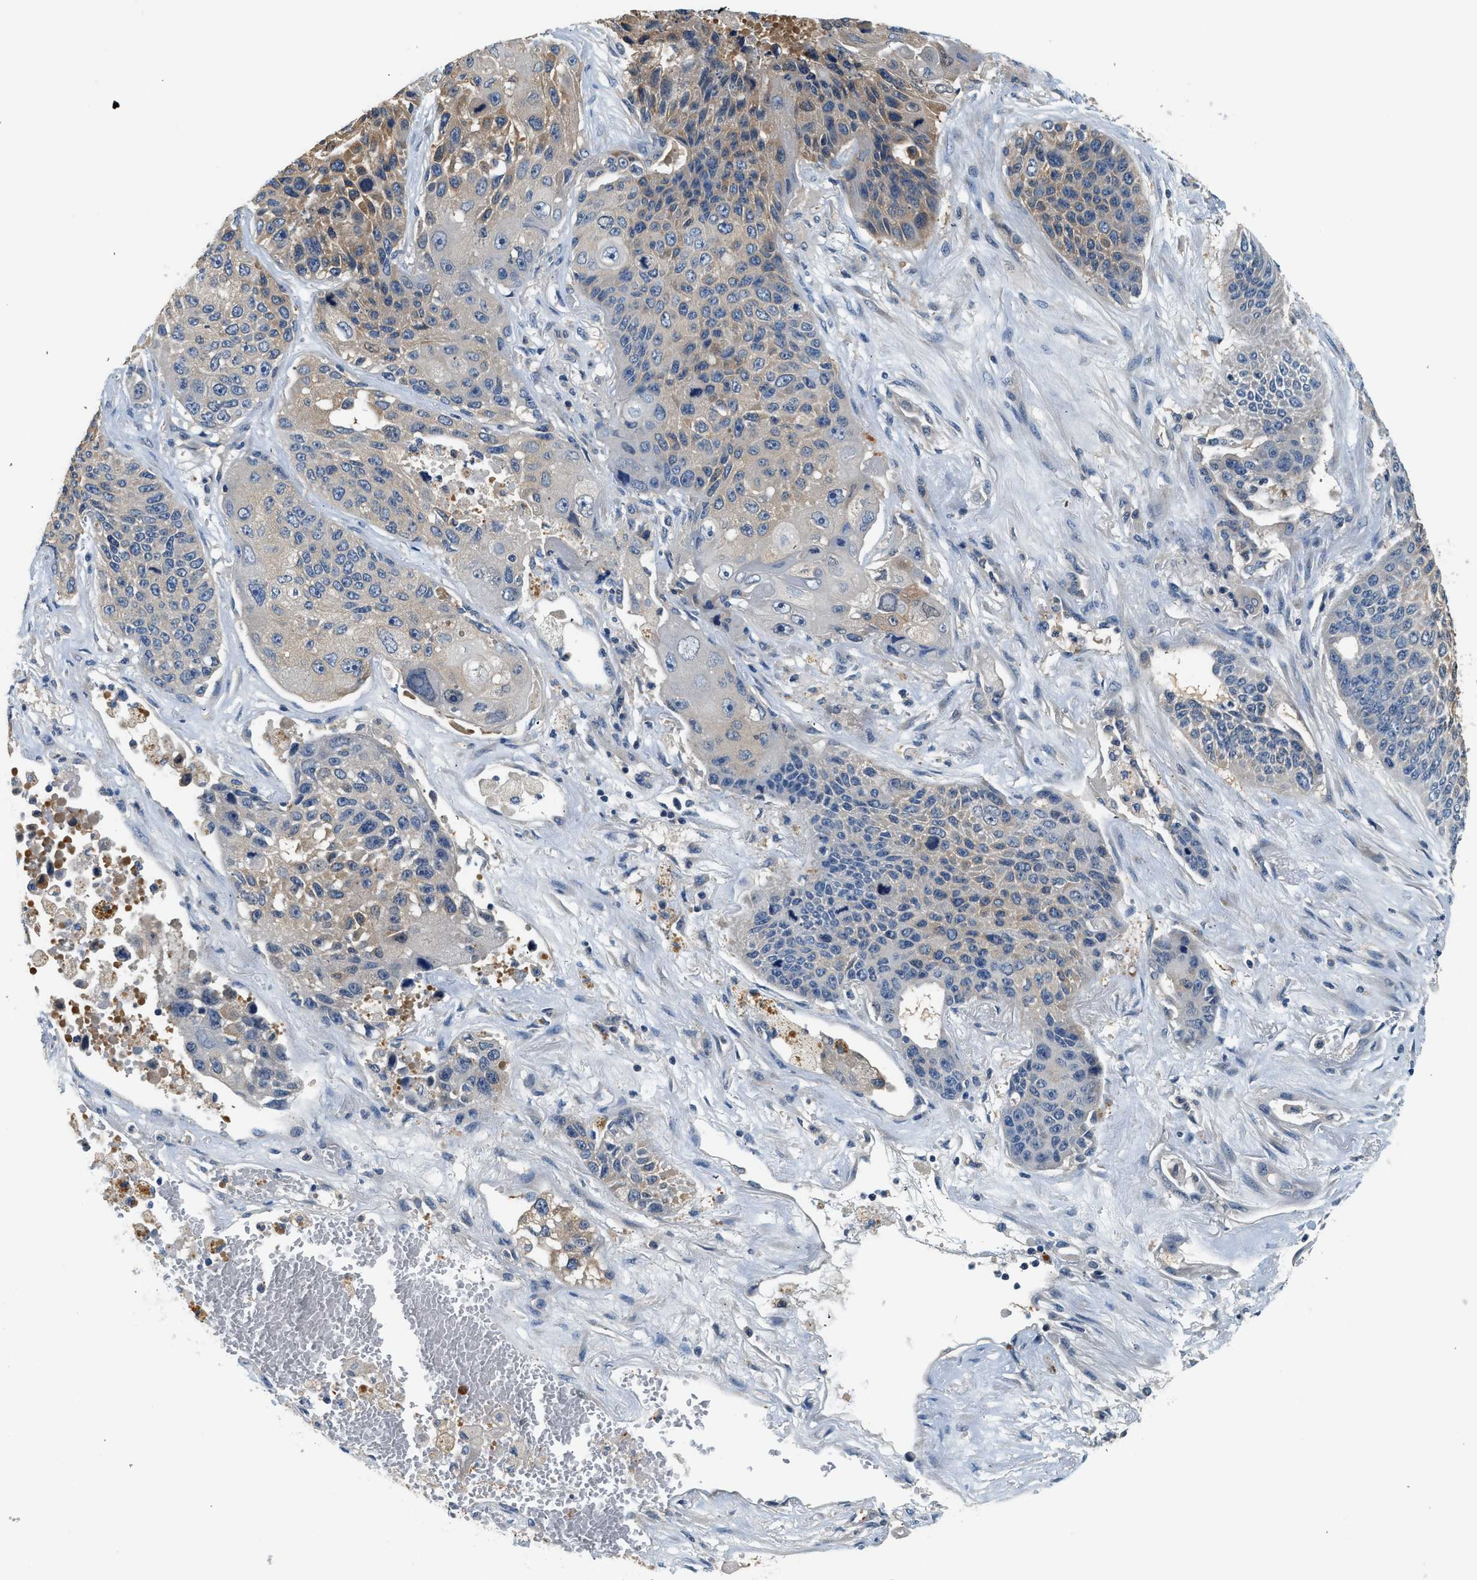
{"staining": {"intensity": "weak", "quantity": "<25%", "location": "cytoplasmic/membranous"}, "tissue": "lung cancer", "cell_type": "Tumor cells", "image_type": "cancer", "snomed": [{"axis": "morphology", "description": "Squamous cell carcinoma, NOS"}, {"axis": "topography", "description": "Lung"}], "caption": "DAB (3,3'-diaminobenzidine) immunohistochemical staining of human lung squamous cell carcinoma reveals no significant expression in tumor cells. (DAB (3,3'-diaminobenzidine) immunohistochemistry (IHC), high magnification).", "gene": "SLC35E1", "patient": {"sex": "male", "age": 61}}